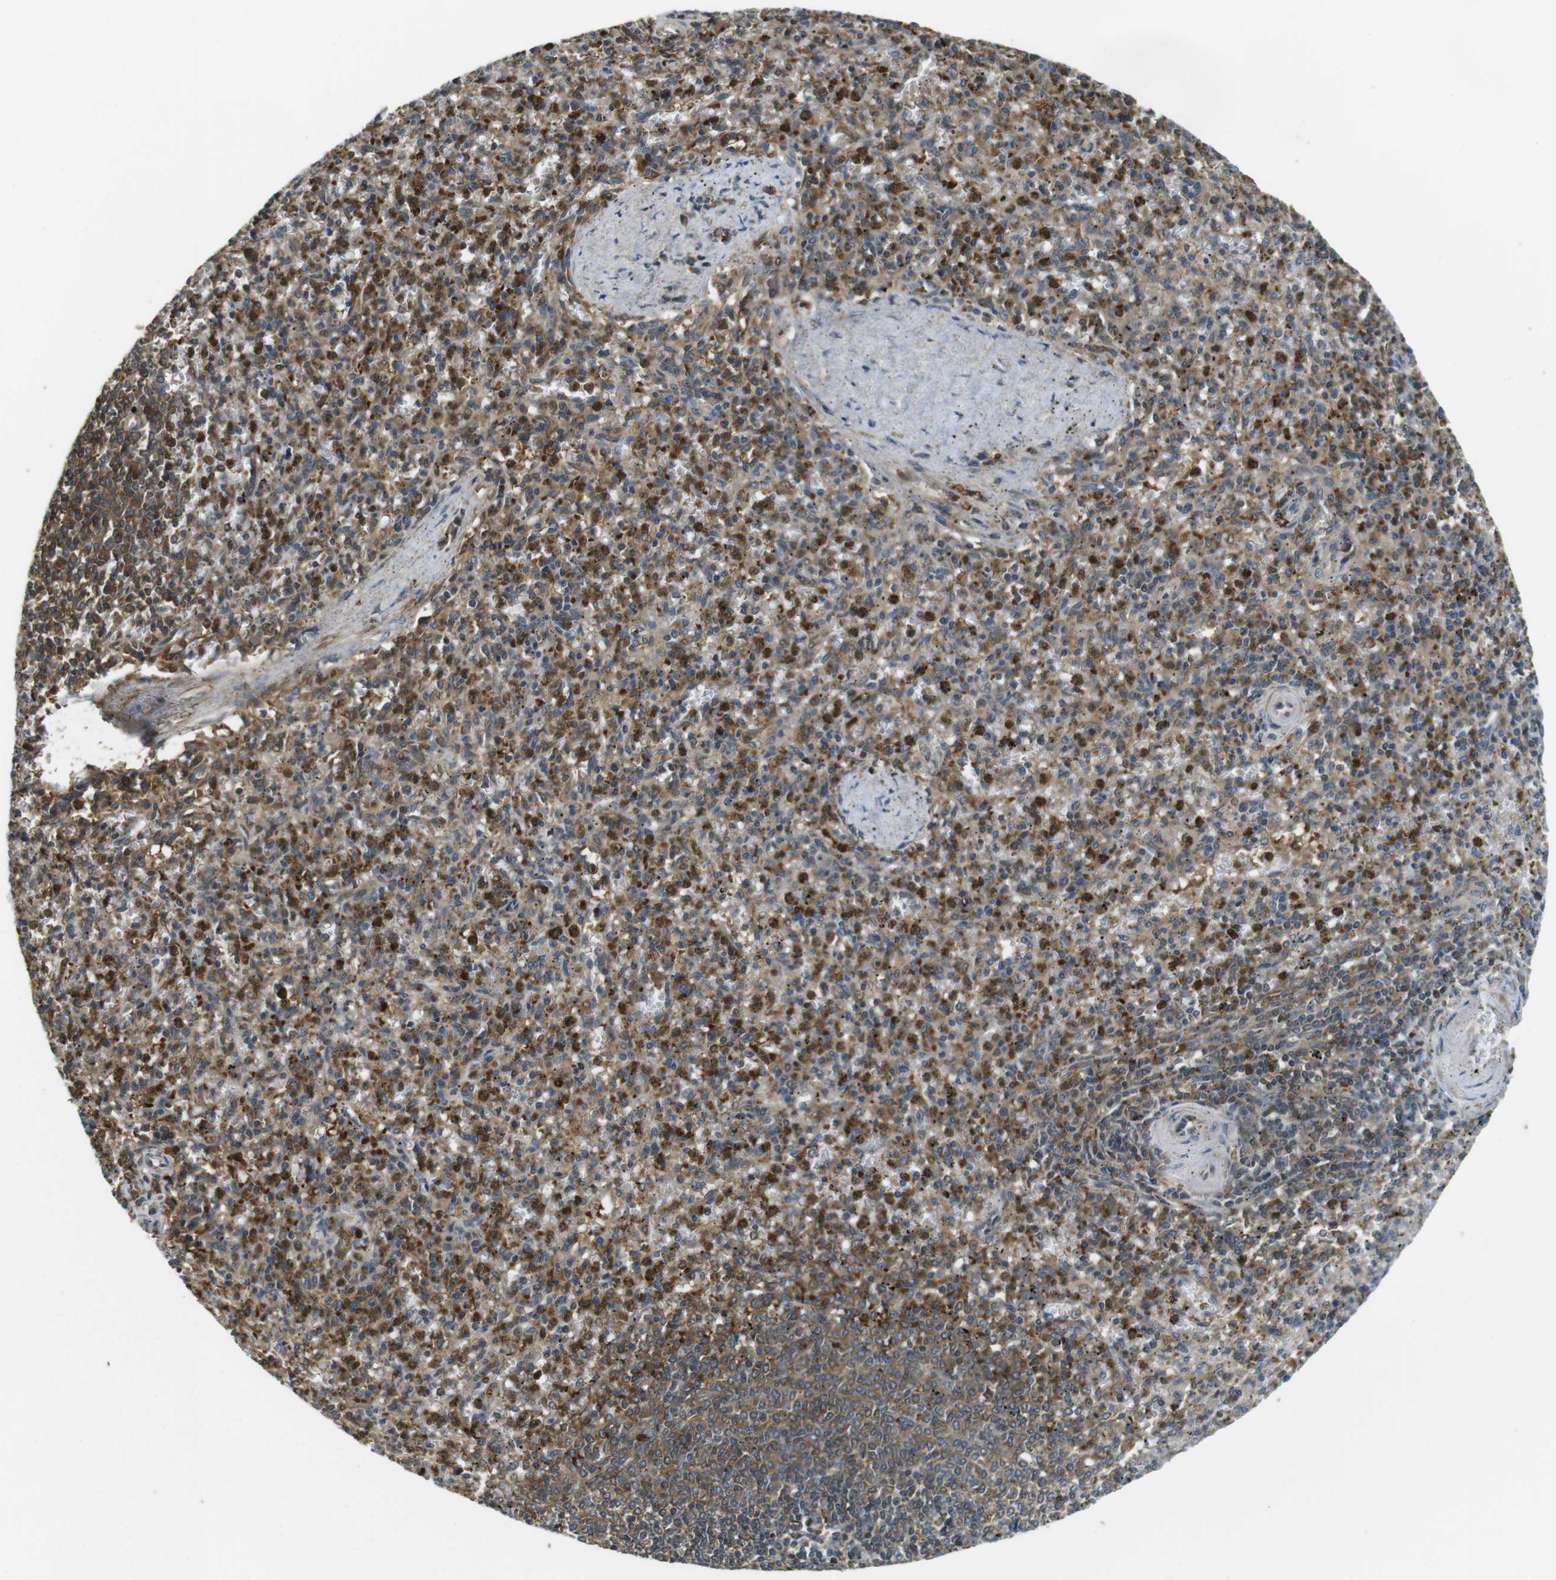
{"staining": {"intensity": "moderate", "quantity": ">75%", "location": "cytoplasmic/membranous"}, "tissue": "spleen", "cell_type": "Cells in red pulp", "image_type": "normal", "snomed": [{"axis": "morphology", "description": "Normal tissue, NOS"}, {"axis": "topography", "description": "Spleen"}], "caption": "The histopathology image displays a brown stain indicating the presence of a protein in the cytoplasmic/membranous of cells in red pulp in spleen. The staining was performed using DAB to visualize the protein expression in brown, while the nuclei were stained in blue with hematoxylin (Magnification: 20x).", "gene": "LRRC3B", "patient": {"sex": "male", "age": 72}}